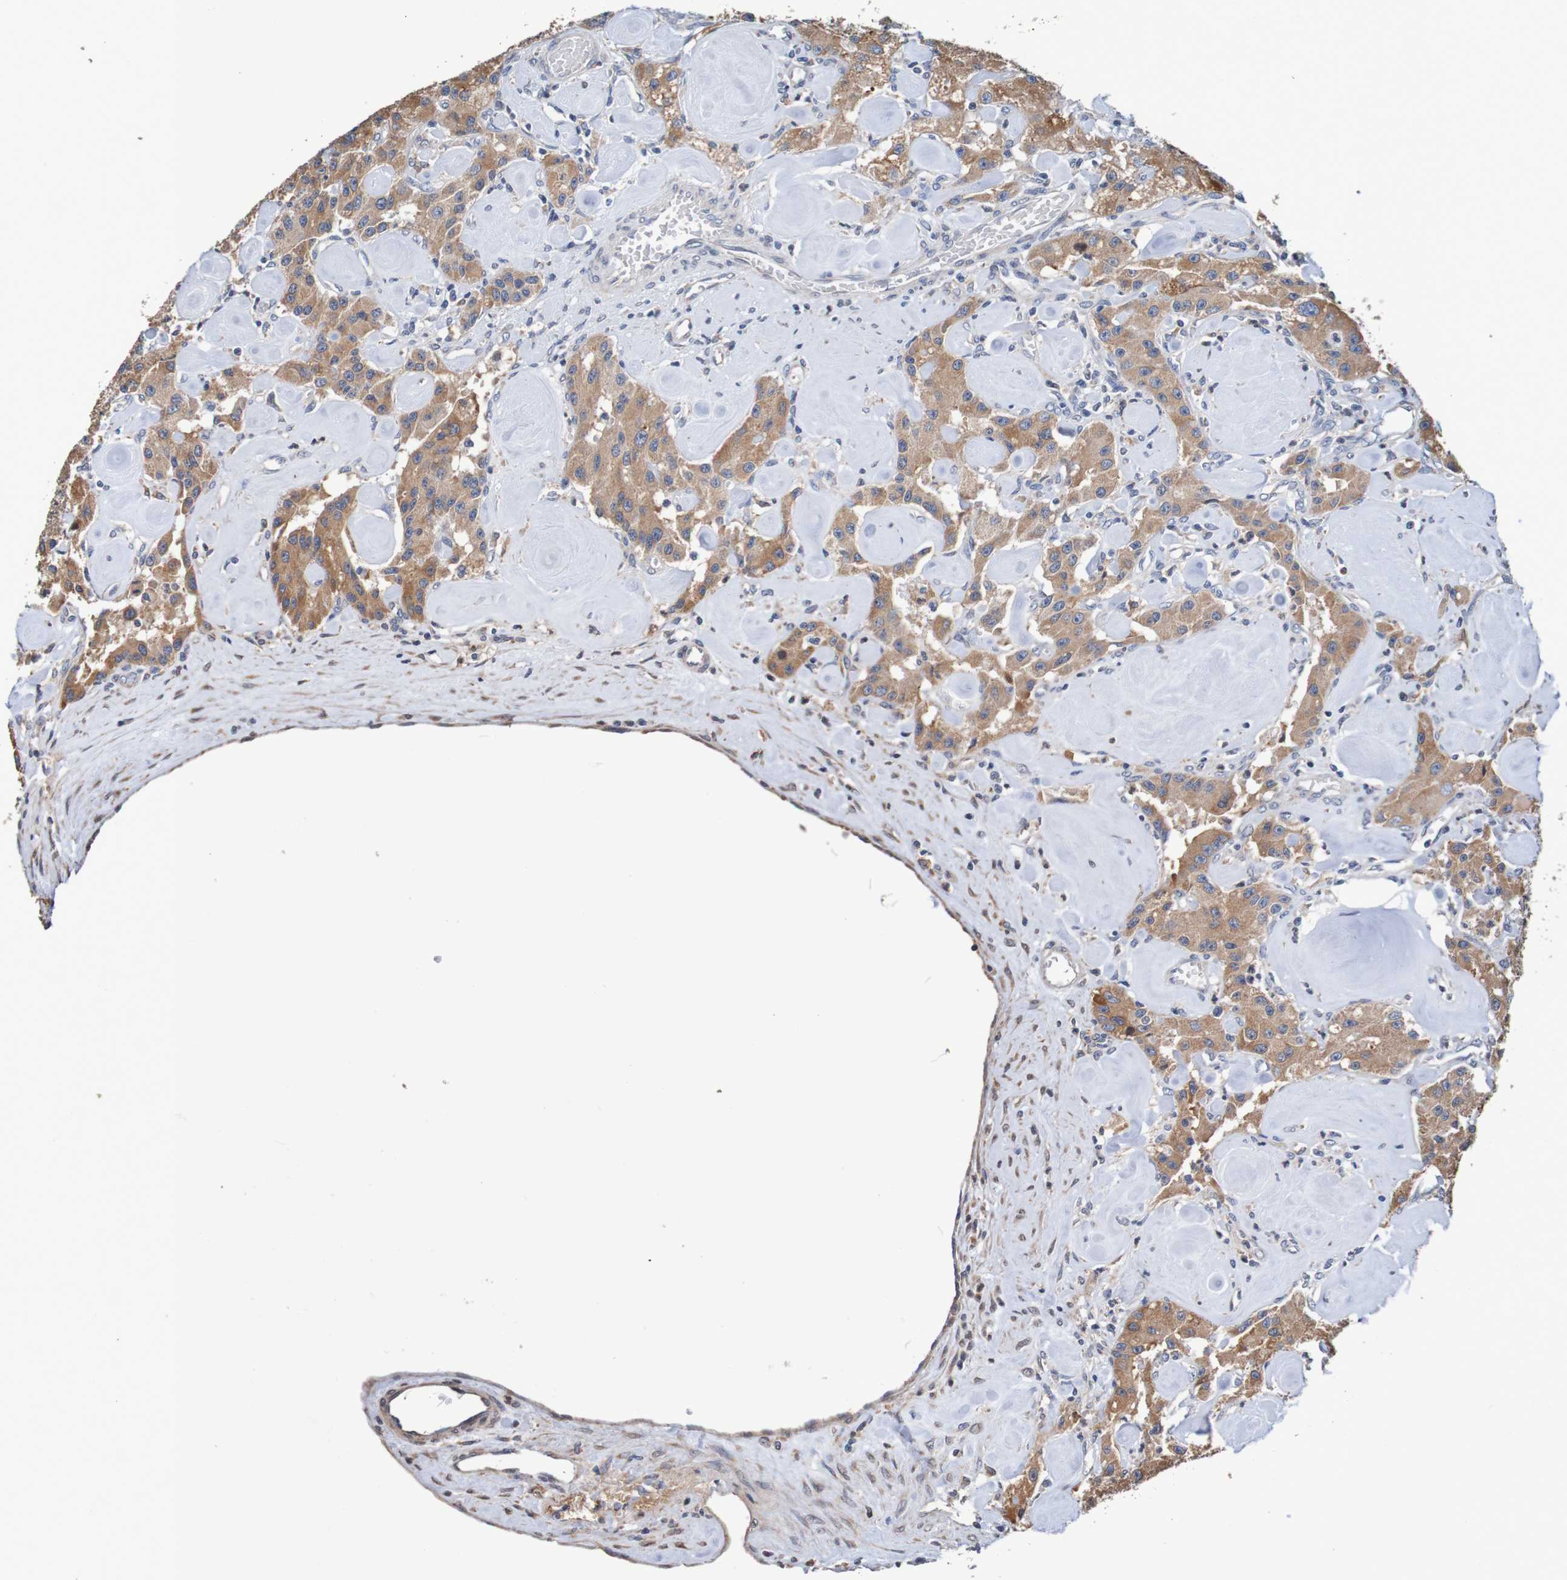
{"staining": {"intensity": "moderate", "quantity": ">75%", "location": "cytoplasmic/membranous"}, "tissue": "carcinoid", "cell_type": "Tumor cells", "image_type": "cancer", "snomed": [{"axis": "morphology", "description": "Carcinoid, malignant, NOS"}, {"axis": "topography", "description": "Pancreas"}], "caption": "The image displays staining of carcinoid (malignant), revealing moderate cytoplasmic/membranous protein expression (brown color) within tumor cells. Immunohistochemistry stains the protein in brown and the nuclei are stained blue.", "gene": "FIBP", "patient": {"sex": "male", "age": 41}}